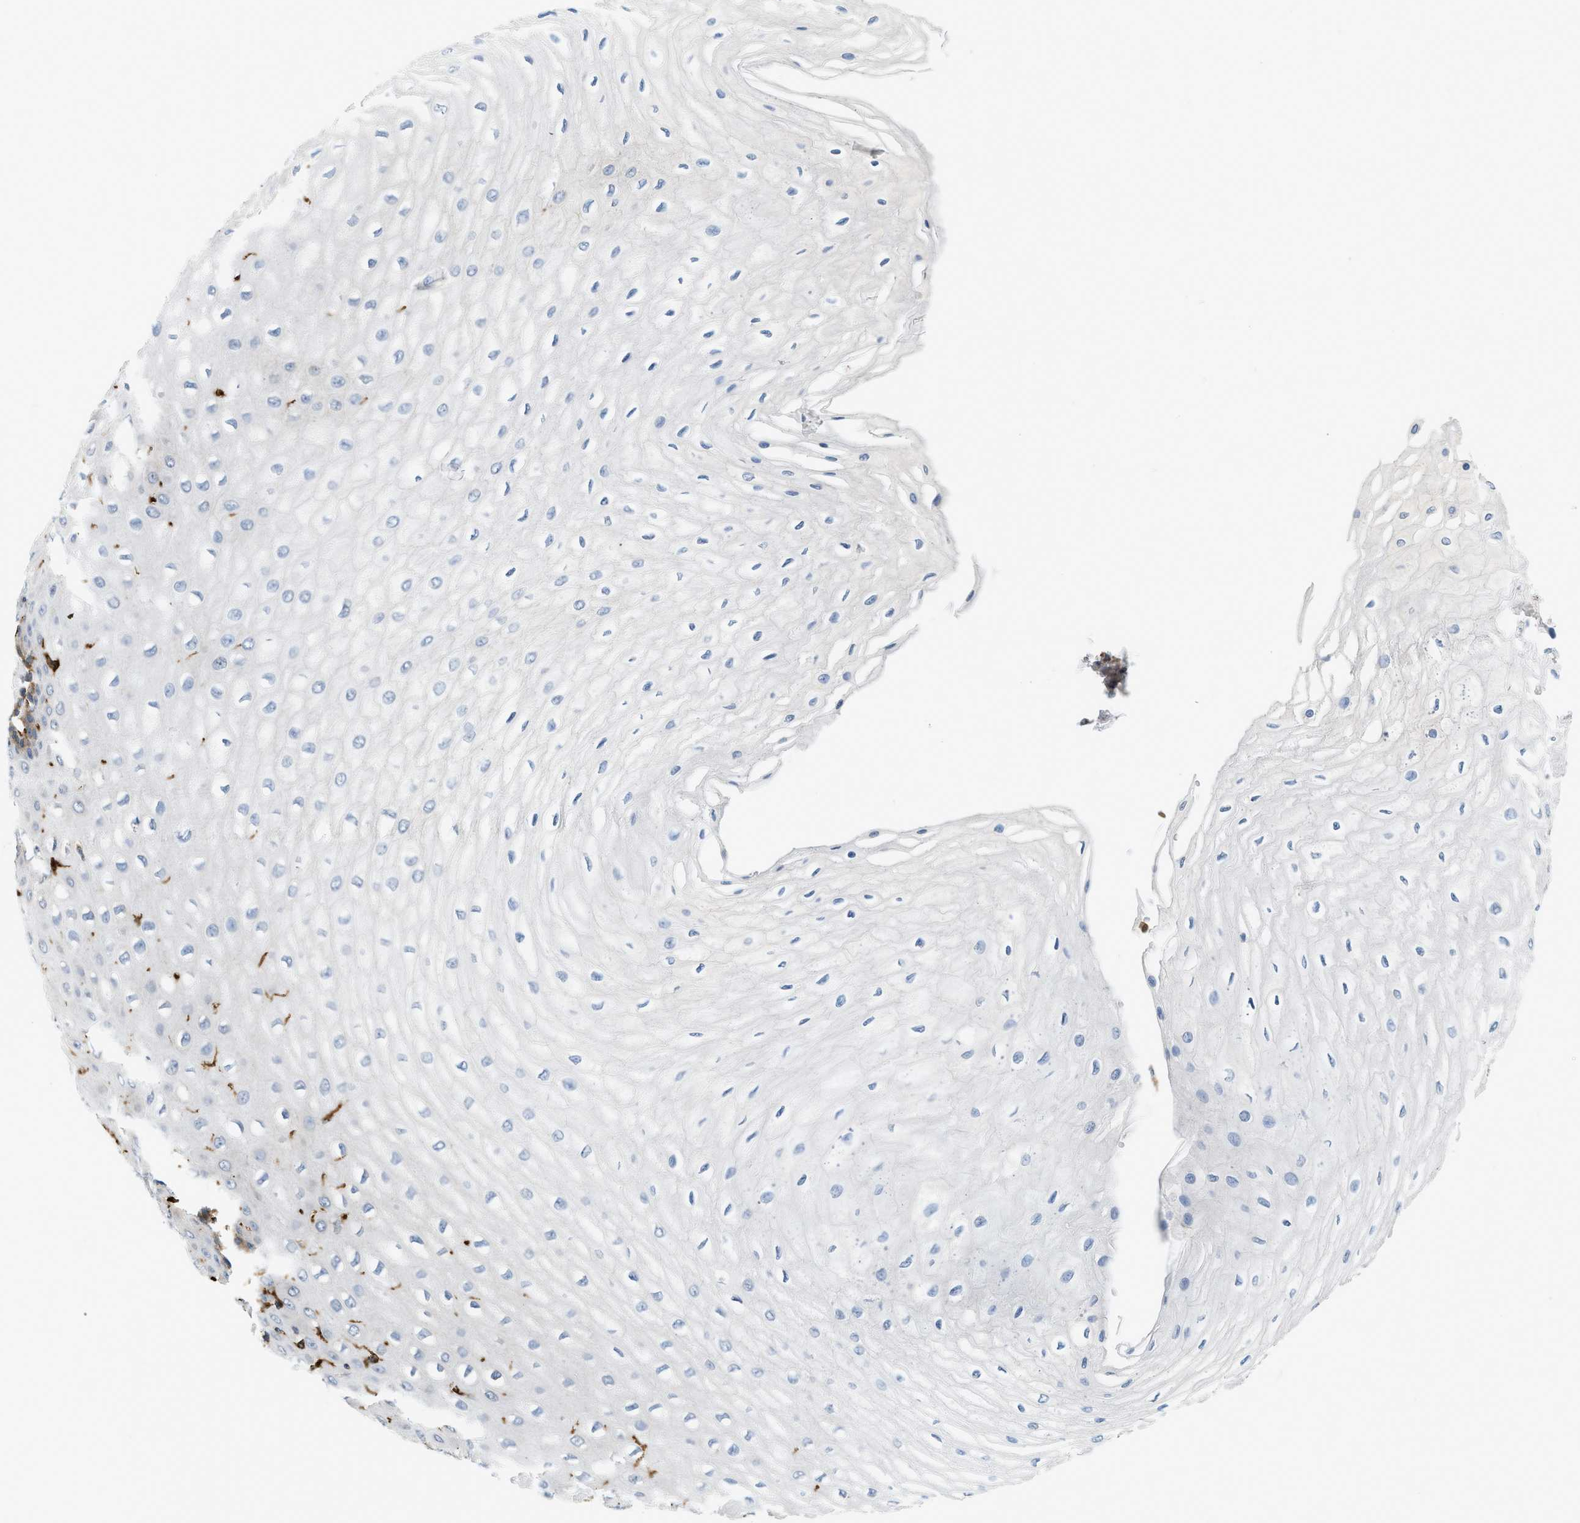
{"staining": {"intensity": "strong", "quantity": "<25%", "location": "cytoplasmic/membranous"}, "tissue": "esophagus", "cell_type": "Squamous epithelial cells", "image_type": "normal", "snomed": [{"axis": "morphology", "description": "Normal tissue, NOS"}, {"axis": "morphology", "description": "Squamous cell carcinoma, NOS"}, {"axis": "topography", "description": "Esophagus"}], "caption": "Approximately <25% of squamous epithelial cells in benign esophagus show strong cytoplasmic/membranous protein expression as visualized by brown immunohistochemical staining.", "gene": "HIP1", "patient": {"sex": "male", "age": 65}}